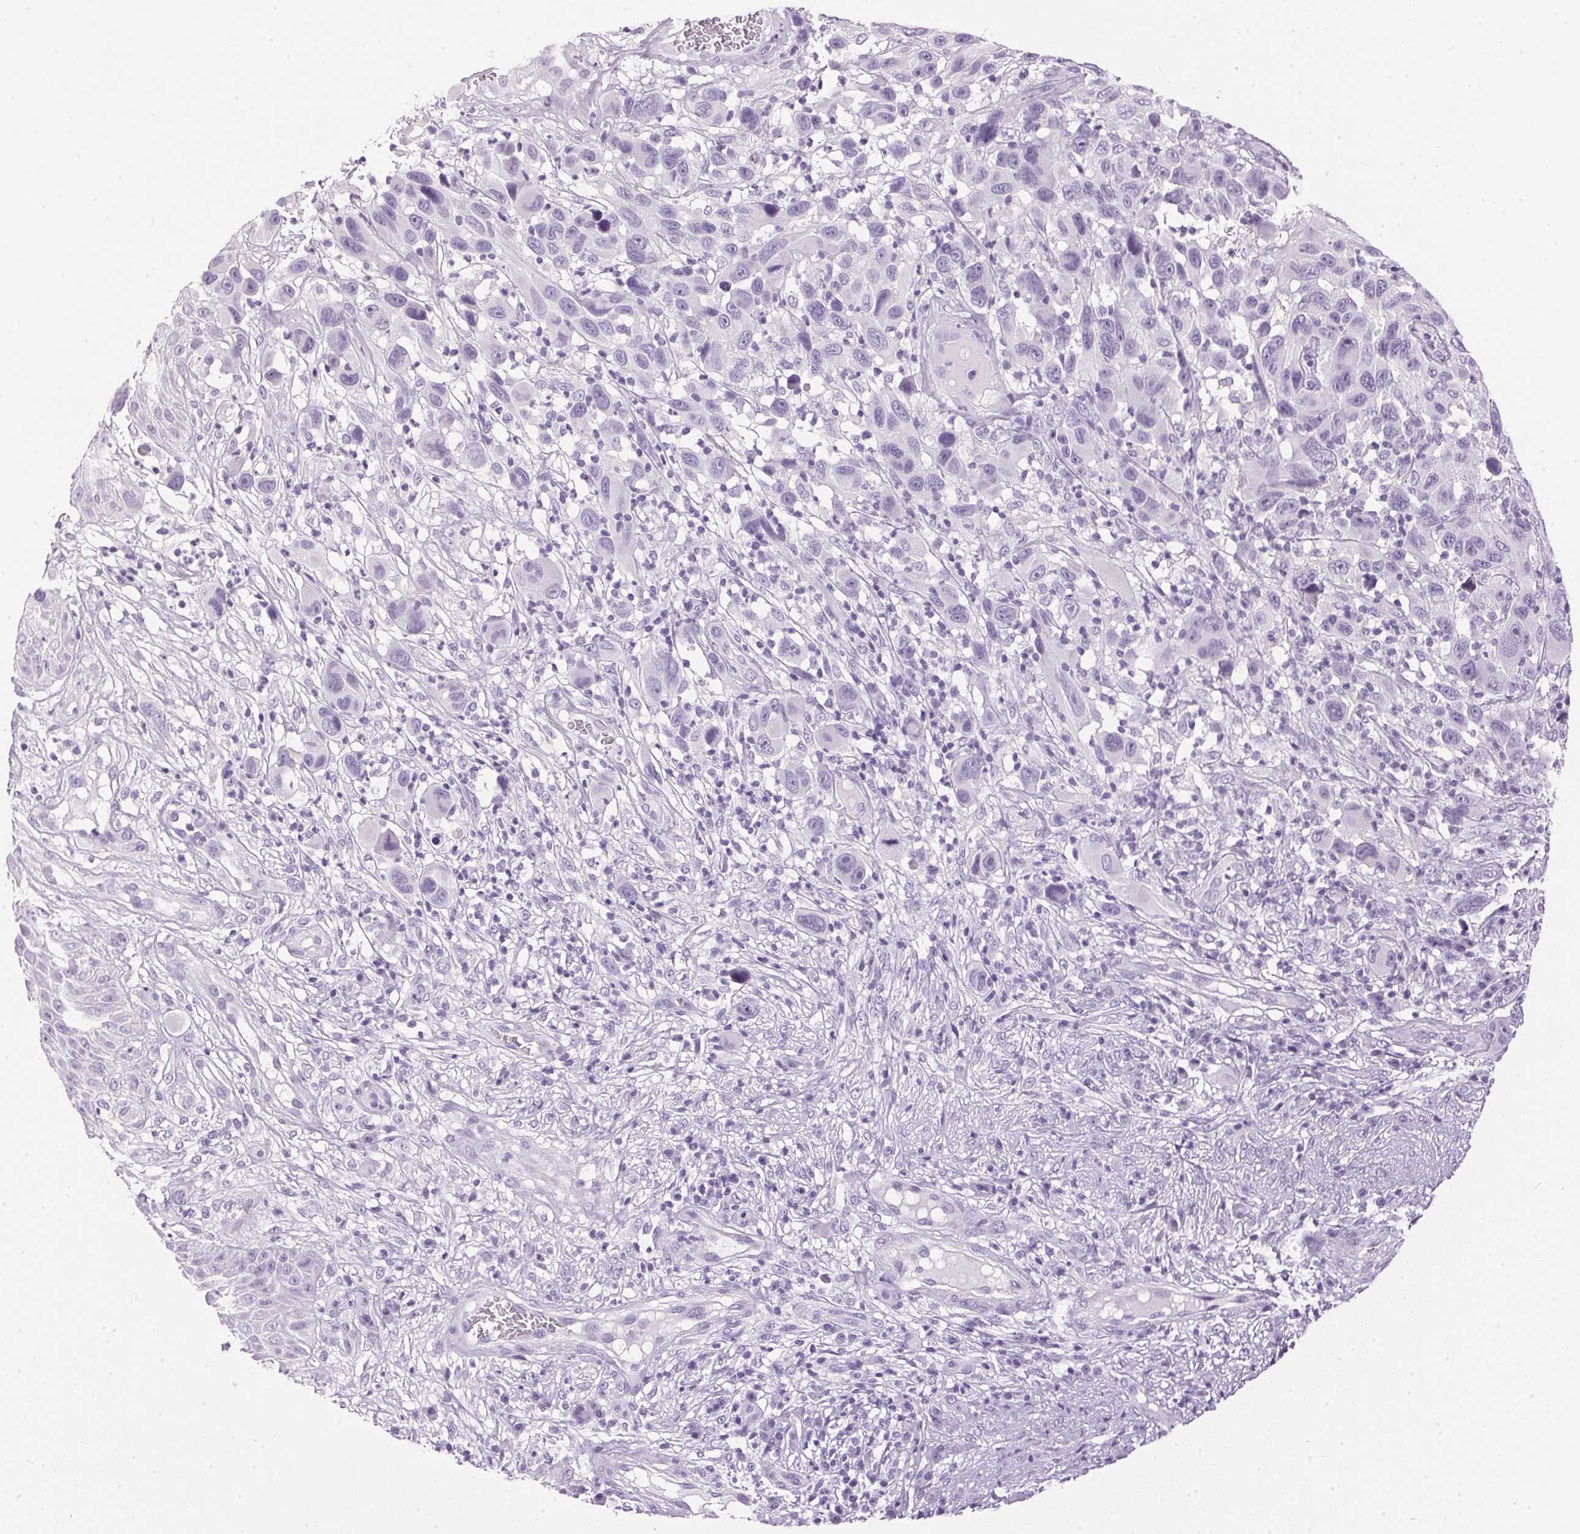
{"staining": {"intensity": "negative", "quantity": "none", "location": "none"}, "tissue": "melanoma", "cell_type": "Tumor cells", "image_type": "cancer", "snomed": [{"axis": "morphology", "description": "Malignant melanoma, NOS"}, {"axis": "topography", "description": "Skin"}], "caption": "Malignant melanoma stained for a protein using immunohistochemistry demonstrates no expression tumor cells.", "gene": "SP7", "patient": {"sex": "male", "age": 53}}